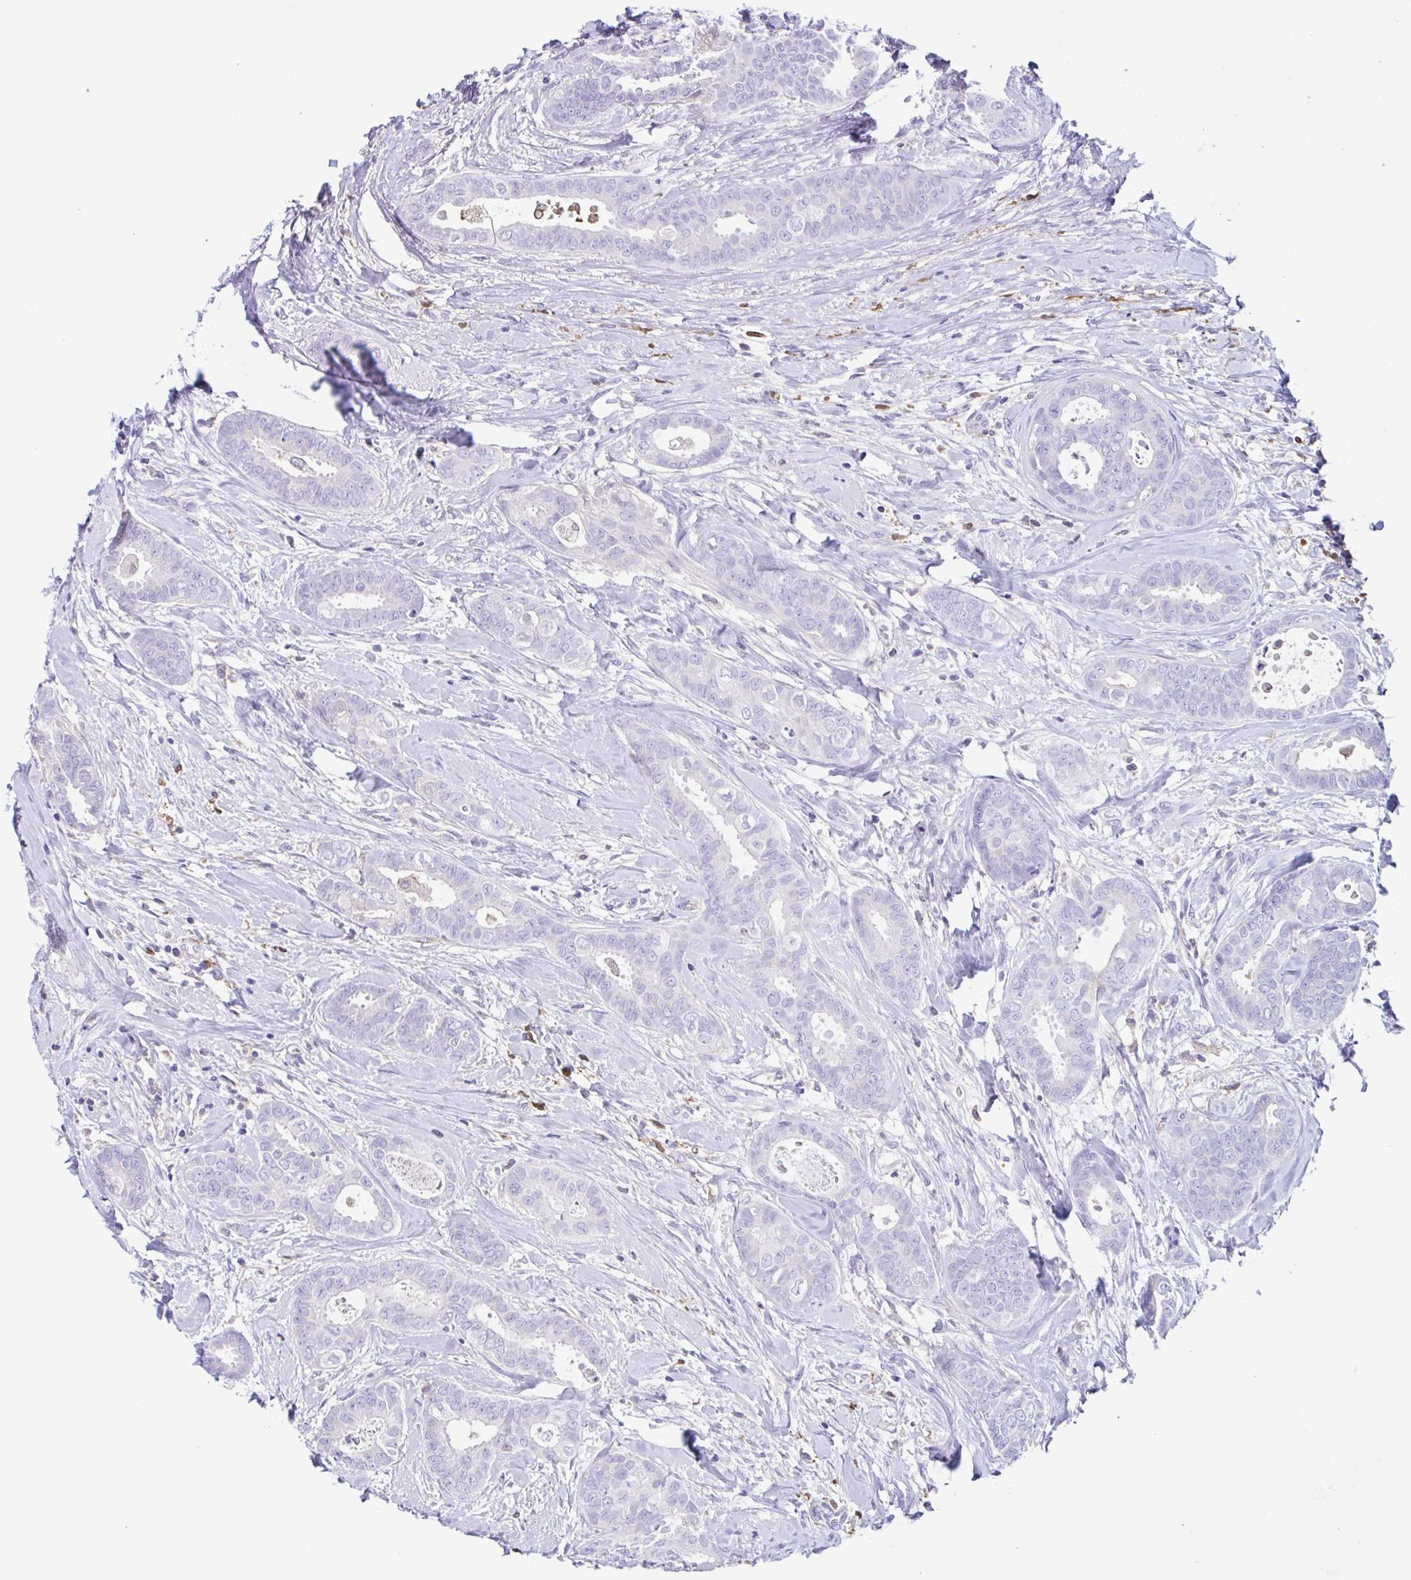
{"staining": {"intensity": "negative", "quantity": "none", "location": "none"}, "tissue": "breast cancer", "cell_type": "Tumor cells", "image_type": "cancer", "snomed": [{"axis": "morphology", "description": "Duct carcinoma"}, {"axis": "topography", "description": "Breast"}], "caption": "Breast cancer was stained to show a protein in brown. There is no significant staining in tumor cells. (Immunohistochemistry (ihc), brightfield microscopy, high magnification).", "gene": "ANXA10", "patient": {"sex": "female", "age": 45}}